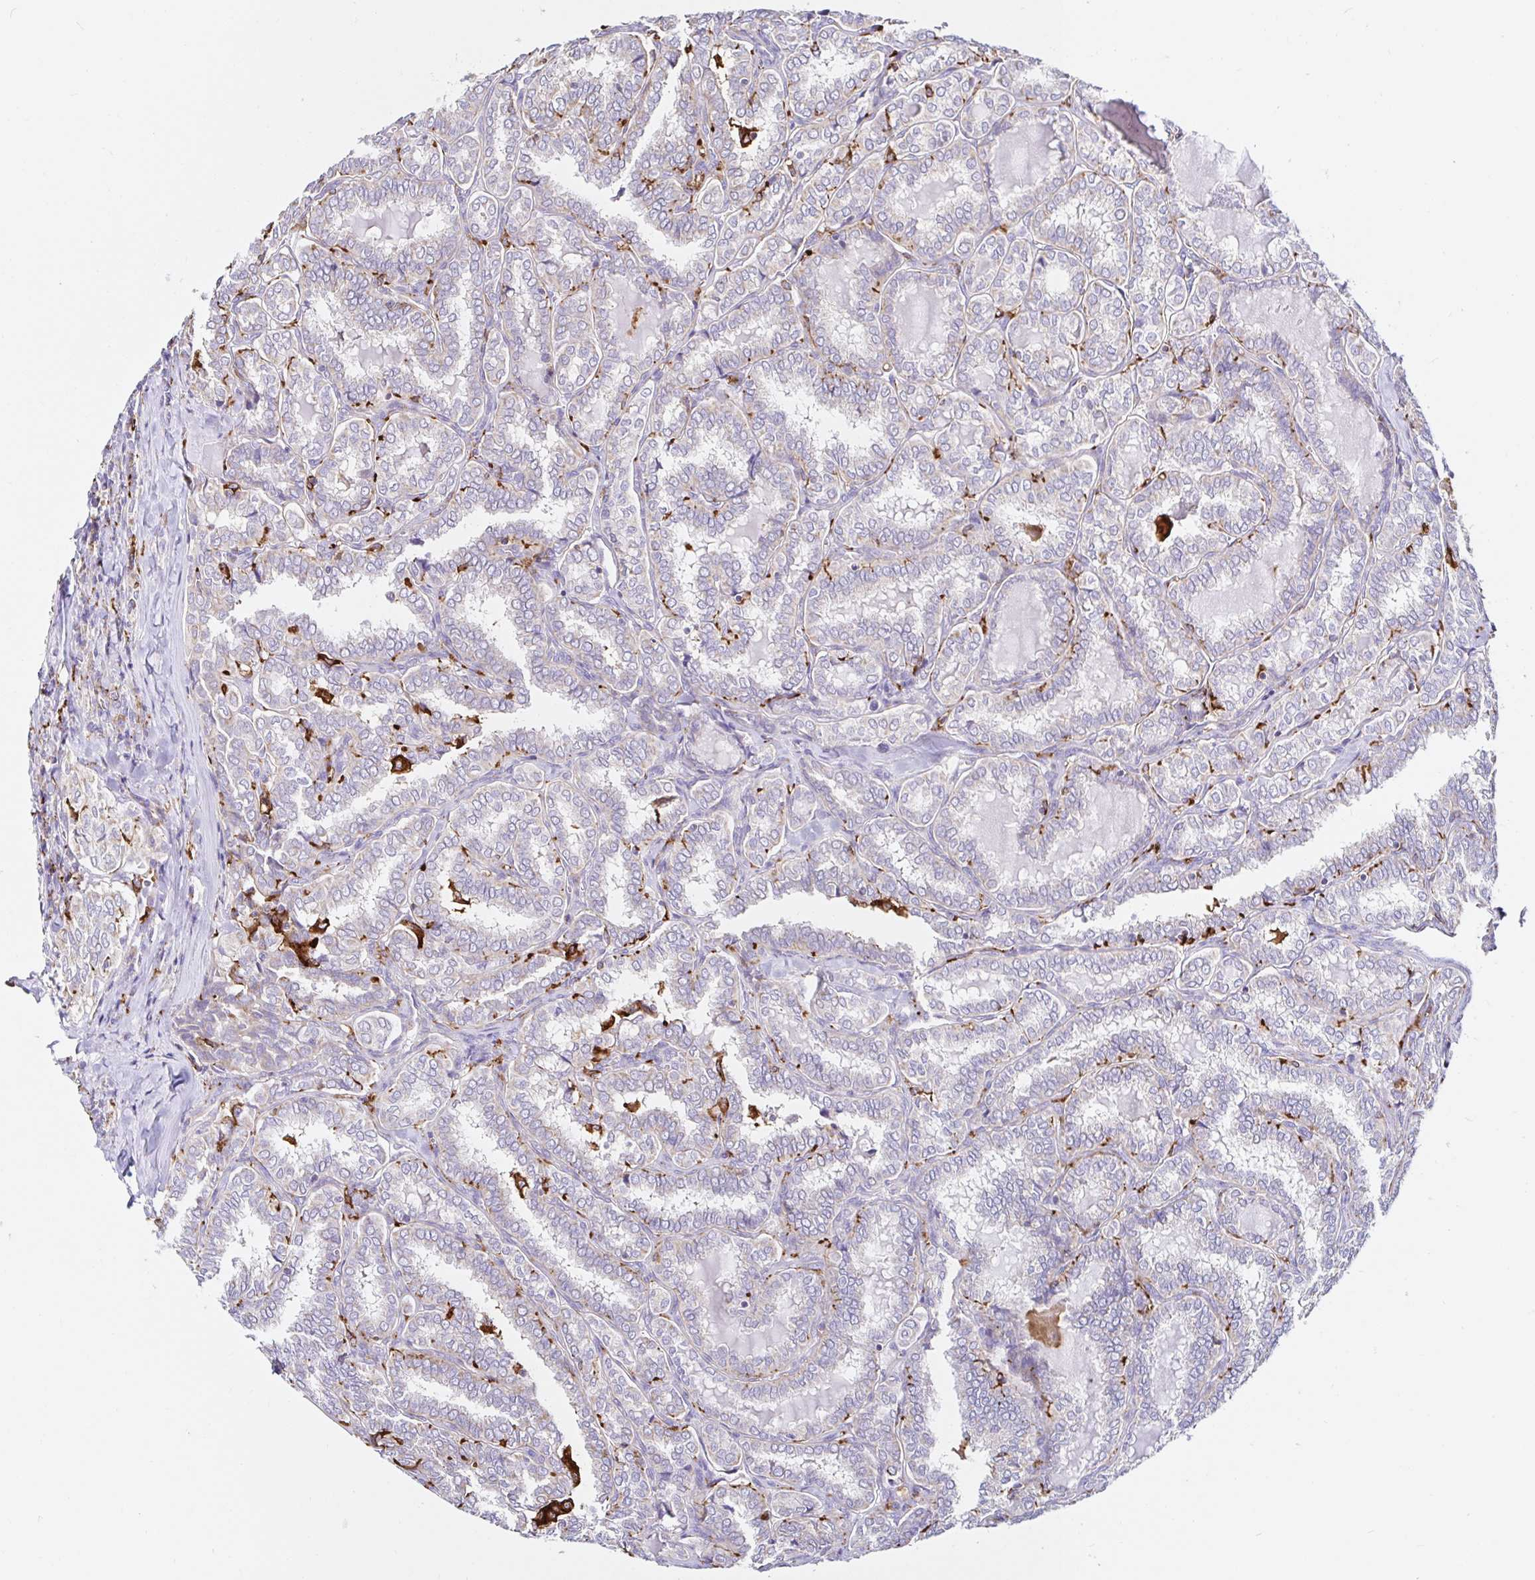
{"staining": {"intensity": "negative", "quantity": "none", "location": "none"}, "tissue": "thyroid cancer", "cell_type": "Tumor cells", "image_type": "cancer", "snomed": [{"axis": "morphology", "description": "Papillary adenocarcinoma, NOS"}, {"axis": "topography", "description": "Thyroid gland"}], "caption": "Histopathology image shows no significant protein expression in tumor cells of papillary adenocarcinoma (thyroid).", "gene": "MSR1", "patient": {"sex": "female", "age": 30}}